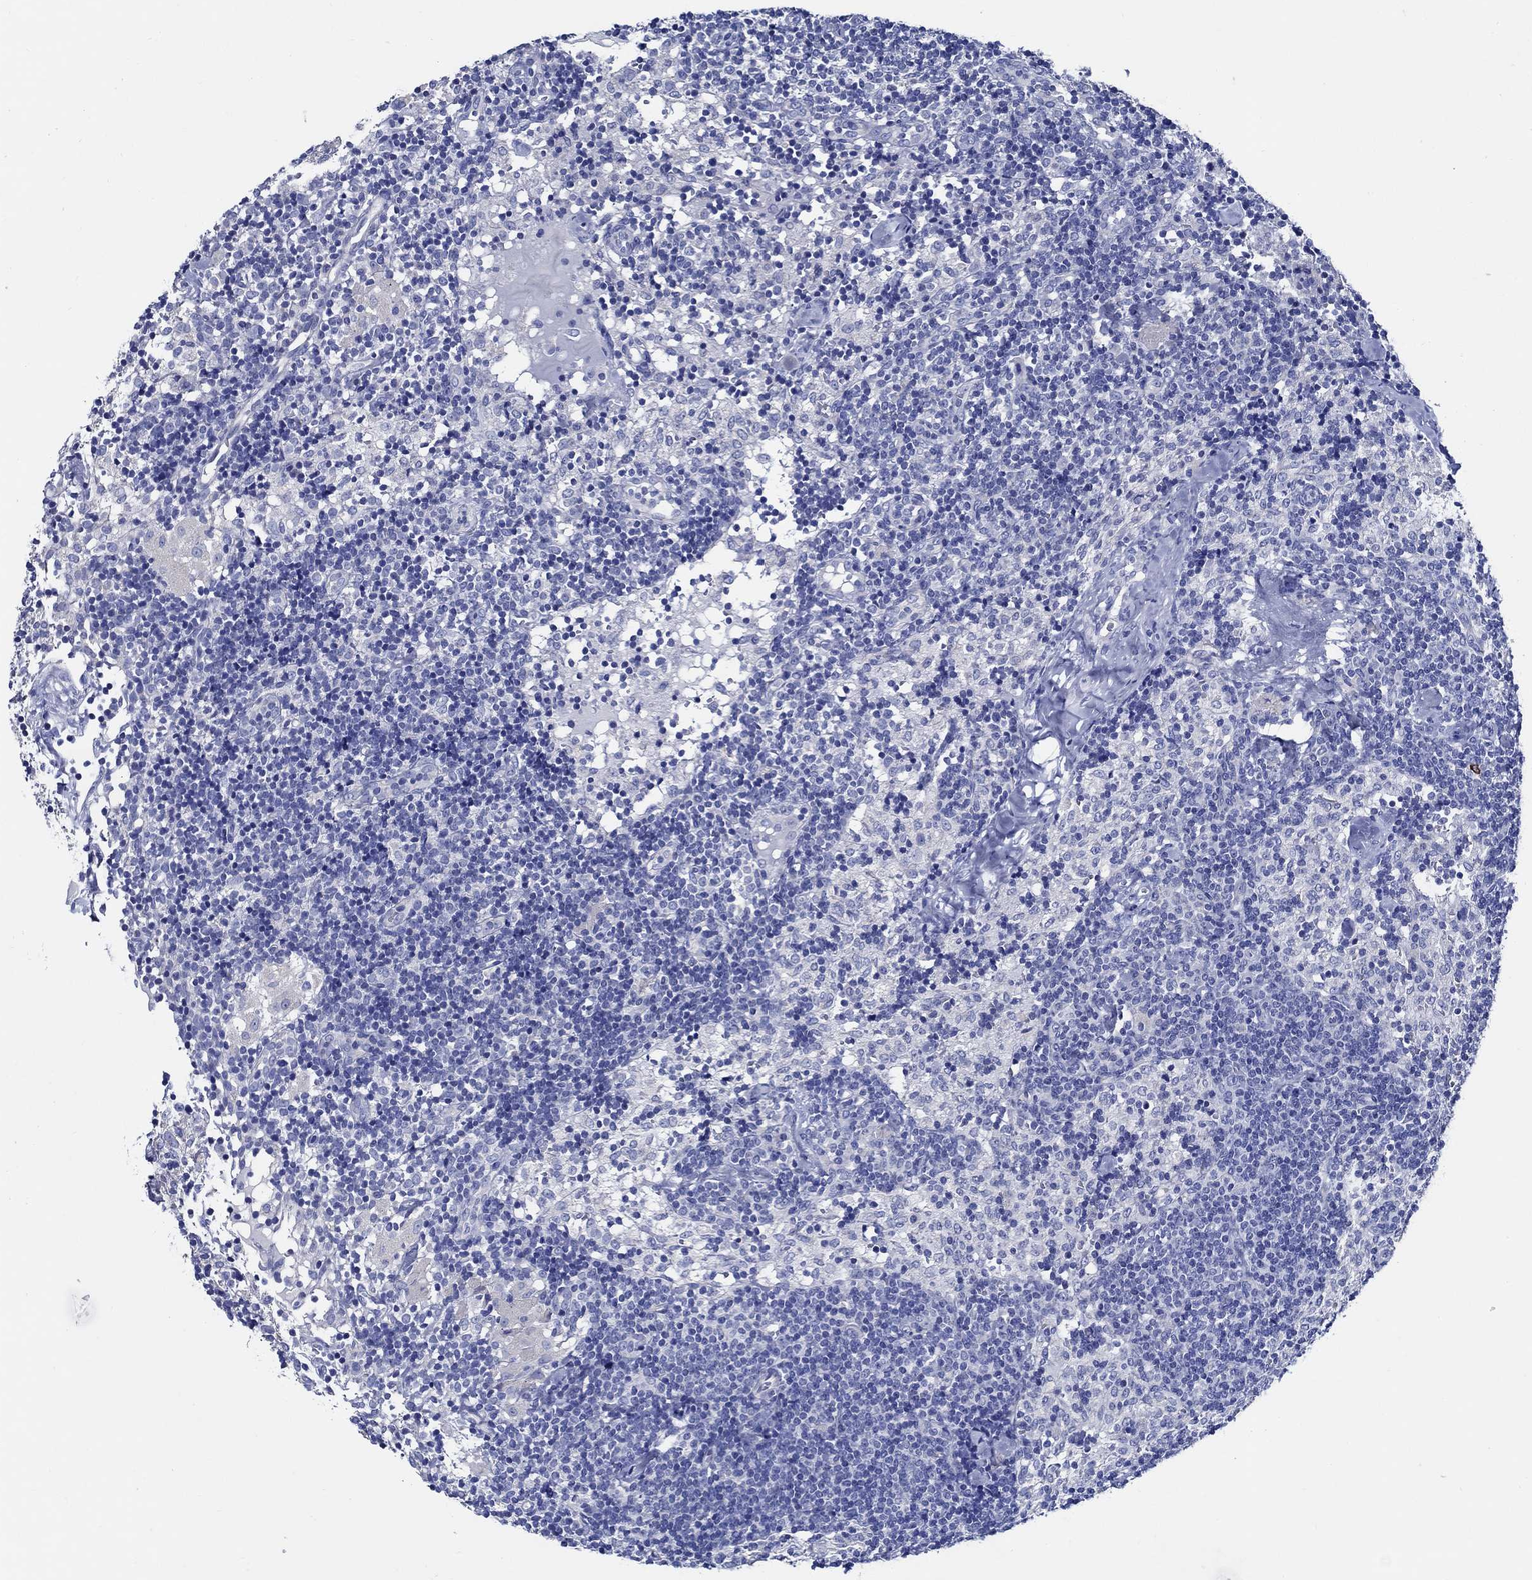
{"staining": {"intensity": "negative", "quantity": "none", "location": "none"}, "tissue": "lymph node", "cell_type": "Germinal center cells", "image_type": "normal", "snomed": [{"axis": "morphology", "description": "Normal tissue, NOS"}, {"axis": "topography", "description": "Lymph node"}], "caption": "IHC photomicrograph of normal lymph node: human lymph node stained with DAB exhibits no significant protein positivity in germinal center cells.", "gene": "SKOR1", "patient": {"sex": "female", "age": 52}}